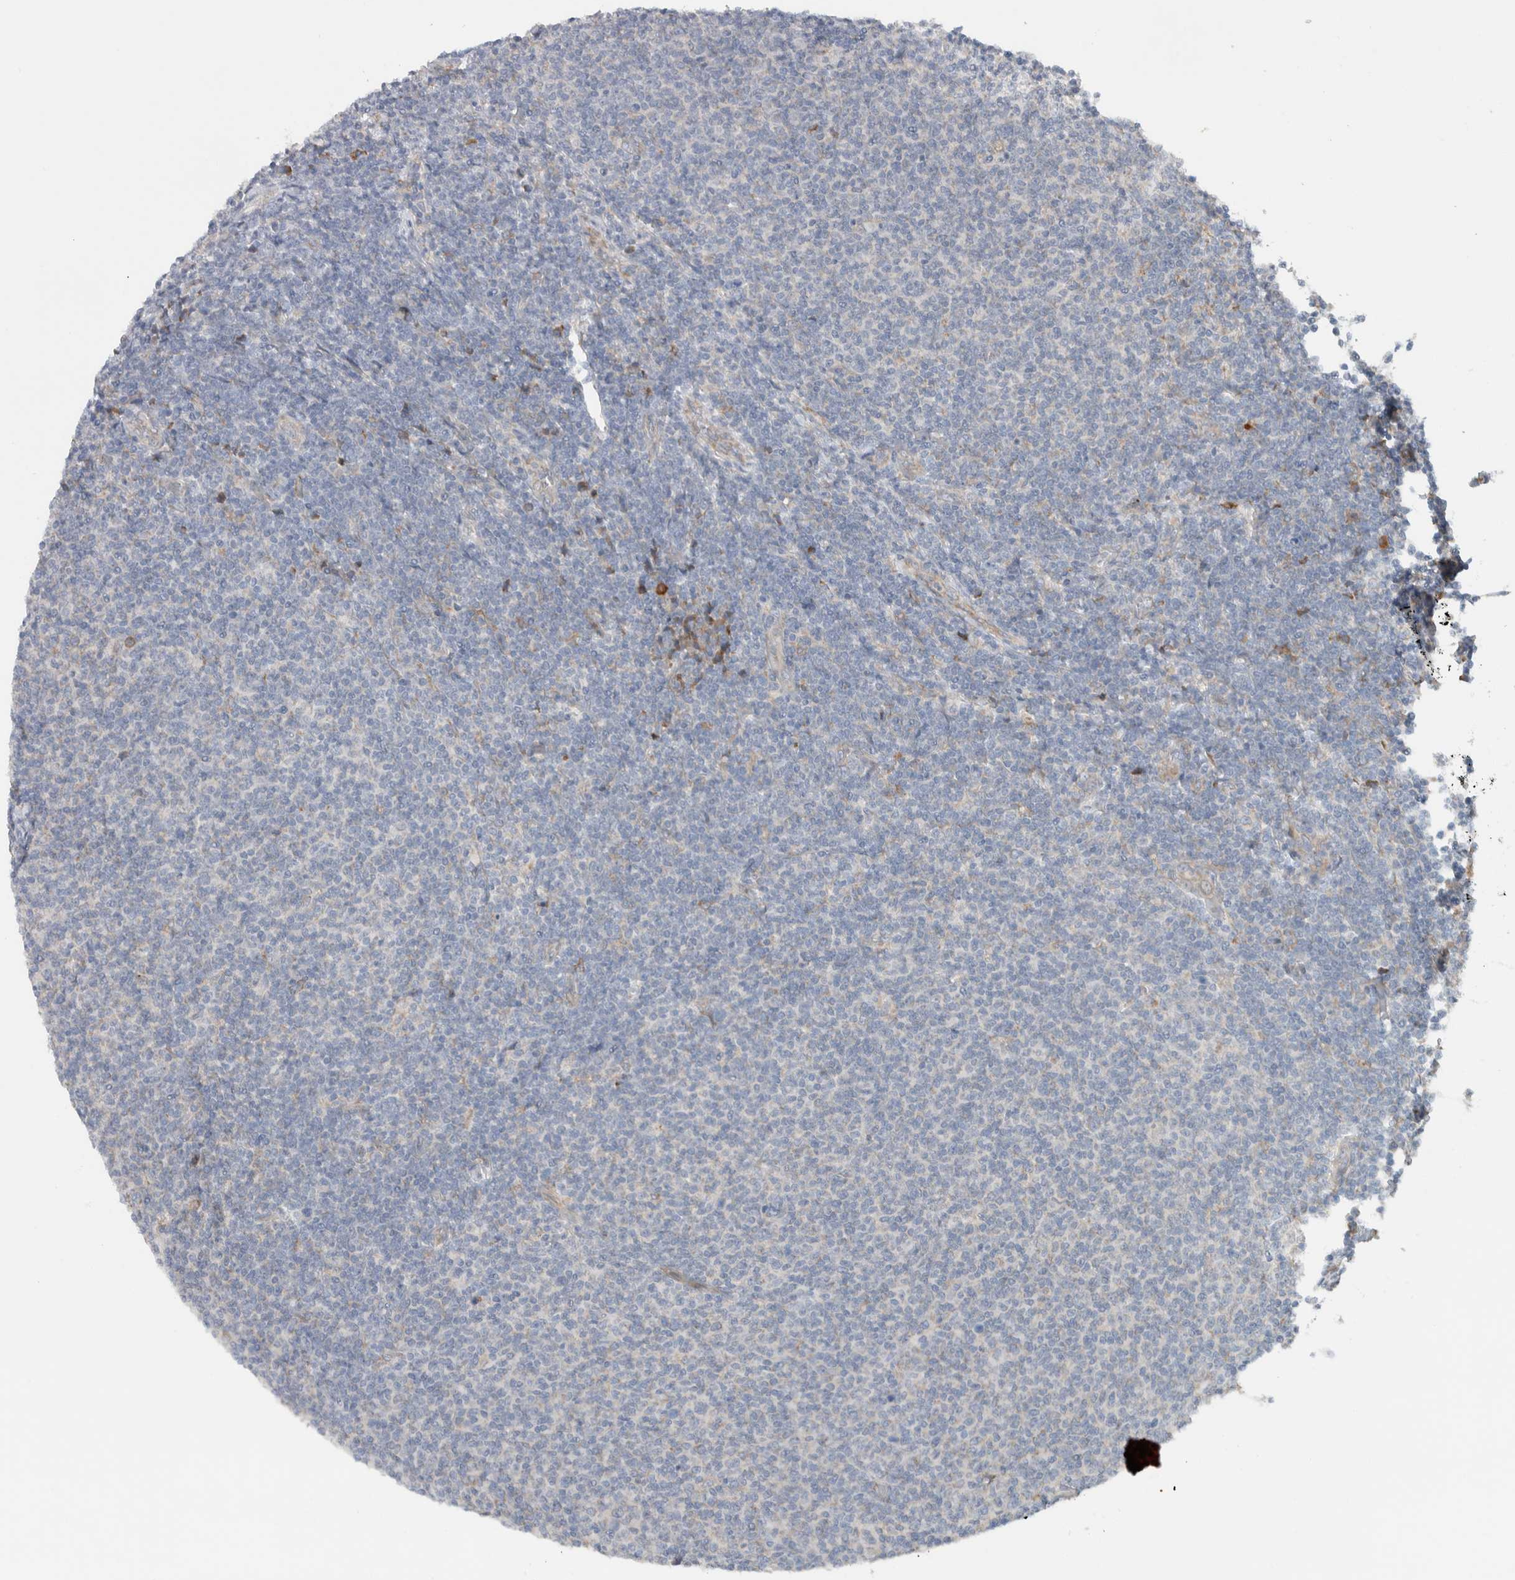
{"staining": {"intensity": "negative", "quantity": "none", "location": "none"}, "tissue": "lymphoma", "cell_type": "Tumor cells", "image_type": "cancer", "snomed": [{"axis": "morphology", "description": "Malignant lymphoma, non-Hodgkin's type, Low grade"}, {"axis": "topography", "description": "Lymph node"}], "caption": "This is an immunohistochemistry (IHC) image of malignant lymphoma, non-Hodgkin's type (low-grade). There is no positivity in tumor cells.", "gene": "ADCY8", "patient": {"sex": "male", "age": 66}}